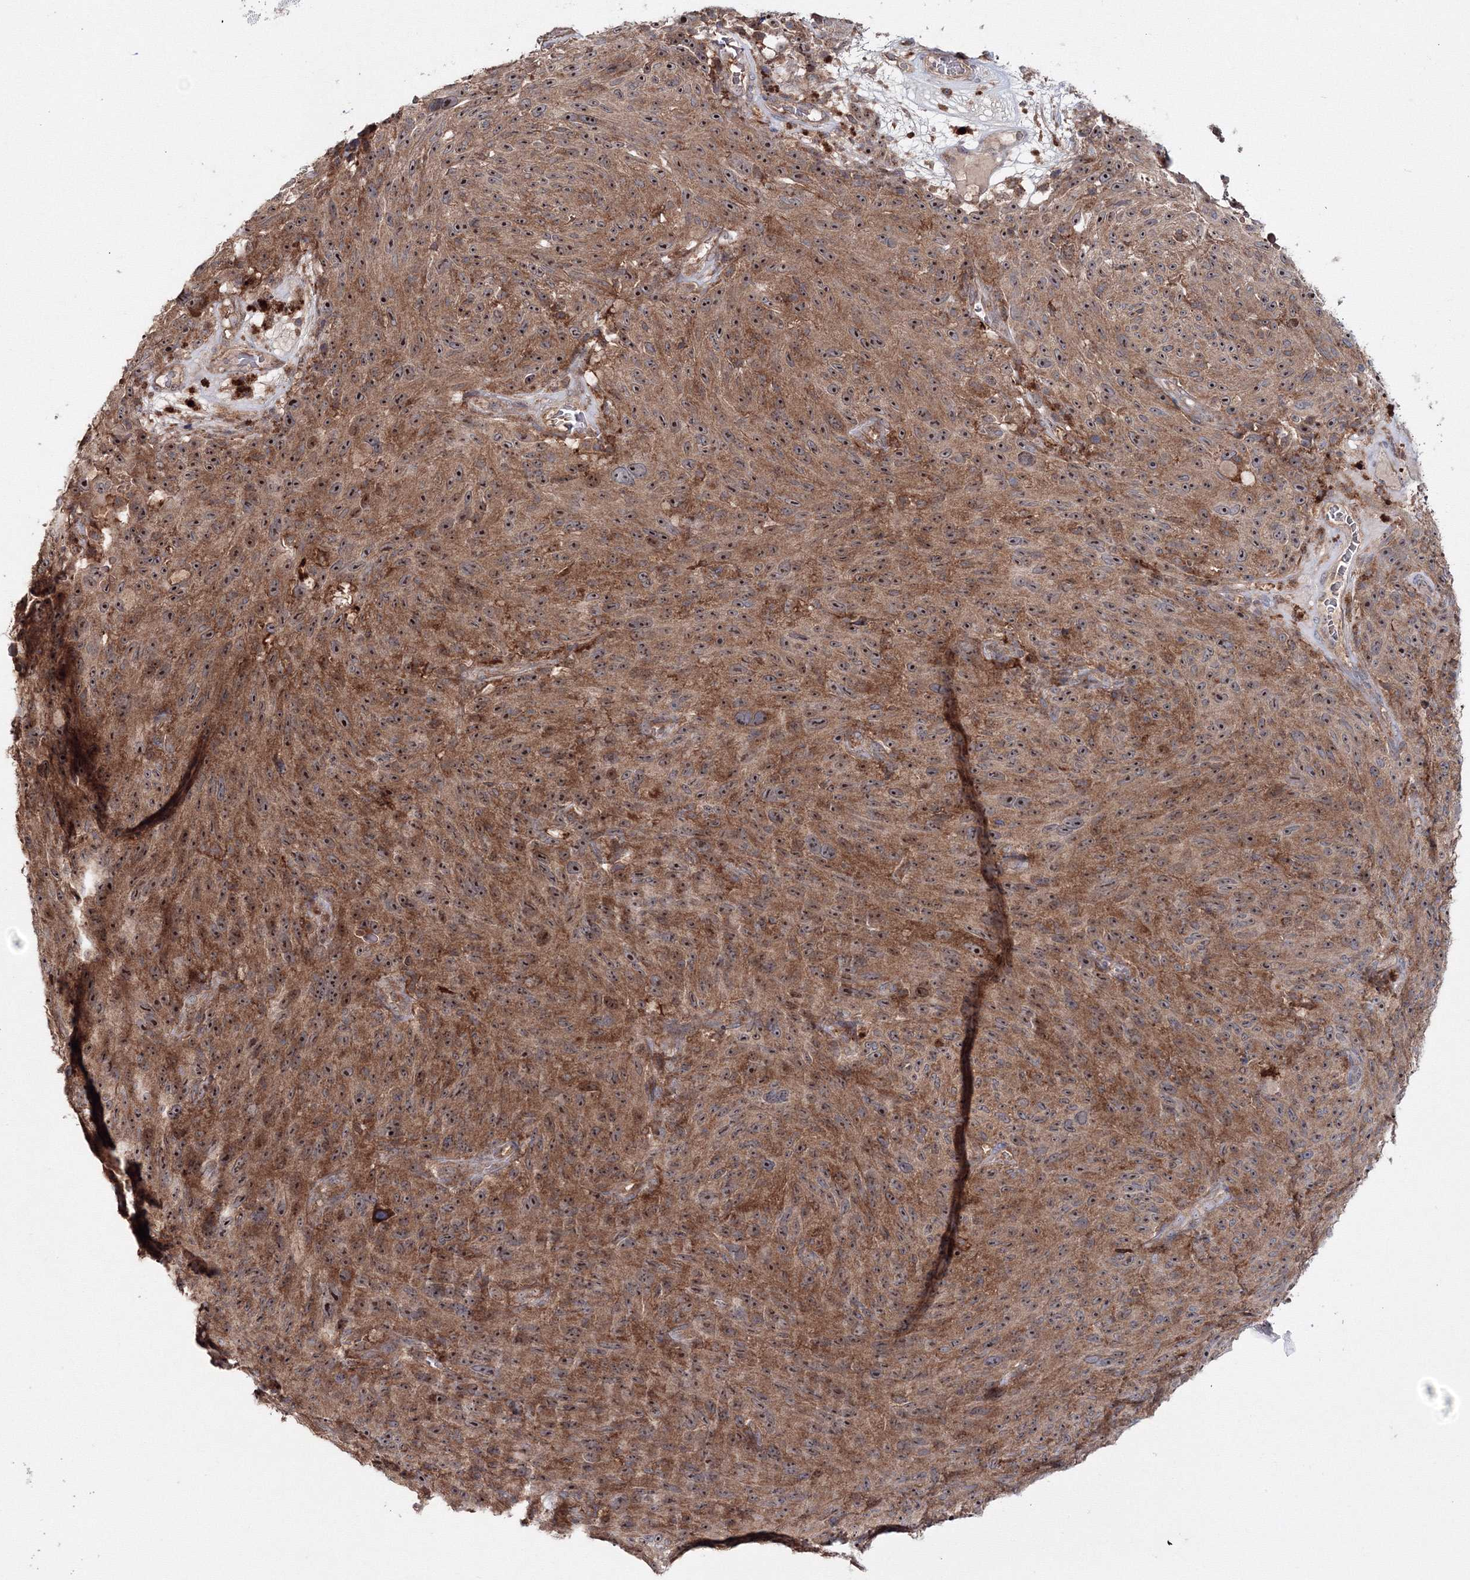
{"staining": {"intensity": "strong", "quantity": ">75%", "location": "cytoplasmic/membranous,nuclear"}, "tissue": "melanoma", "cell_type": "Tumor cells", "image_type": "cancer", "snomed": [{"axis": "morphology", "description": "Malignant melanoma, NOS"}, {"axis": "topography", "description": "Skin"}], "caption": "Protein staining by immunohistochemistry exhibits strong cytoplasmic/membranous and nuclear expression in approximately >75% of tumor cells in melanoma.", "gene": "PEX13", "patient": {"sex": "female", "age": 82}}